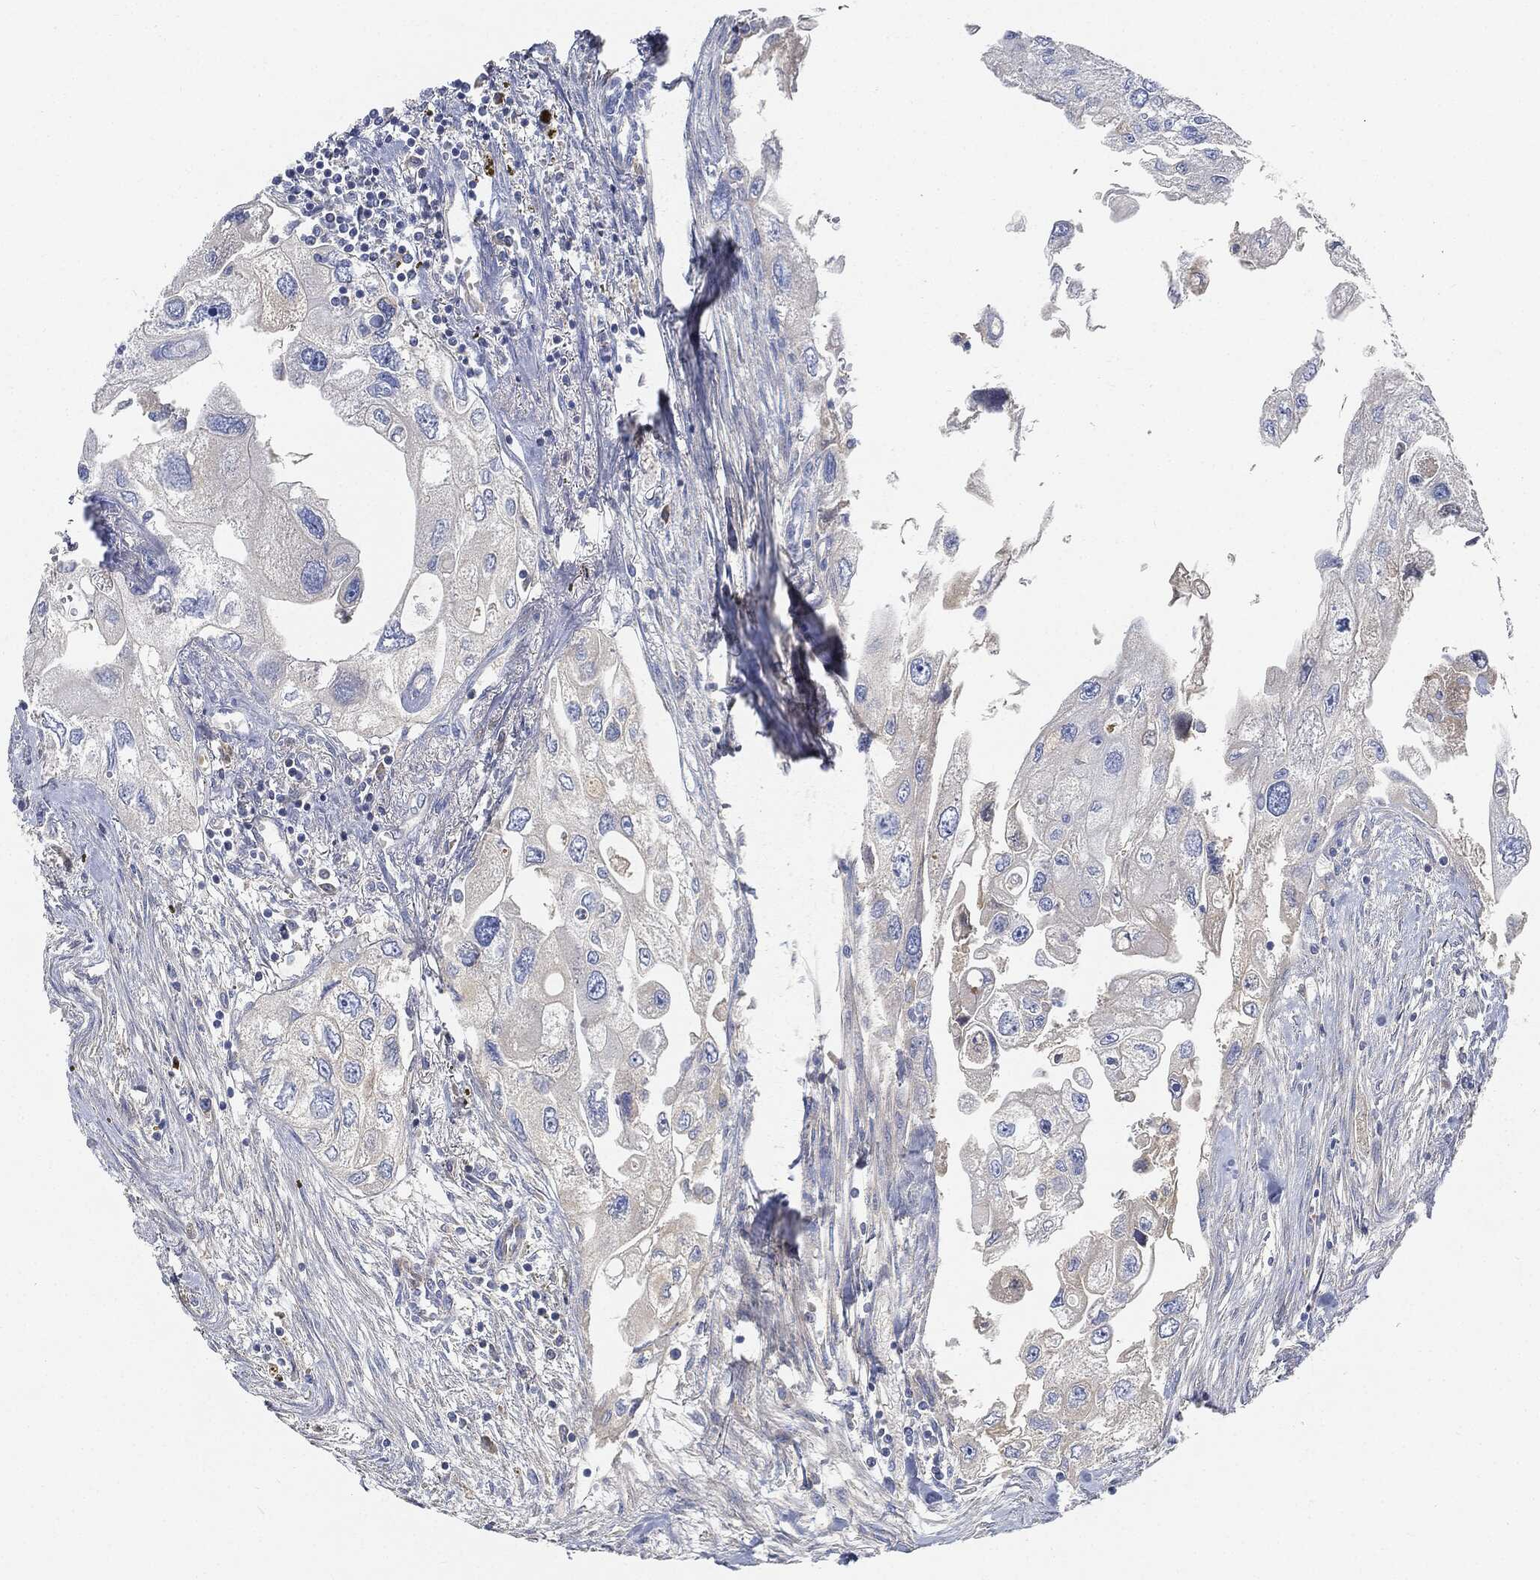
{"staining": {"intensity": "negative", "quantity": "none", "location": "none"}, "tissue": "urothelial cancer", "cell_type": "Tumor cells", "image_type": "cancer", "snomed": [{"axis": "morphology", "description": "Urothelial carcinoma, High grade"}, {"axis": "topography", "description": "Urinary bladder"}], "caption": "IHC micrograph of neoplastic tissue: urothelial cancer stained with DAB (3,3'-diaminobenzidine) shows no significant protein staining in tumor cells. Brightfield microscopy of immunohistochemistry stained with DAB (brown) and hematoxylin (blue), captured at high magnification.", "gene": "IGLV6-57", "patient": {"sex": "male", "age": 59}}